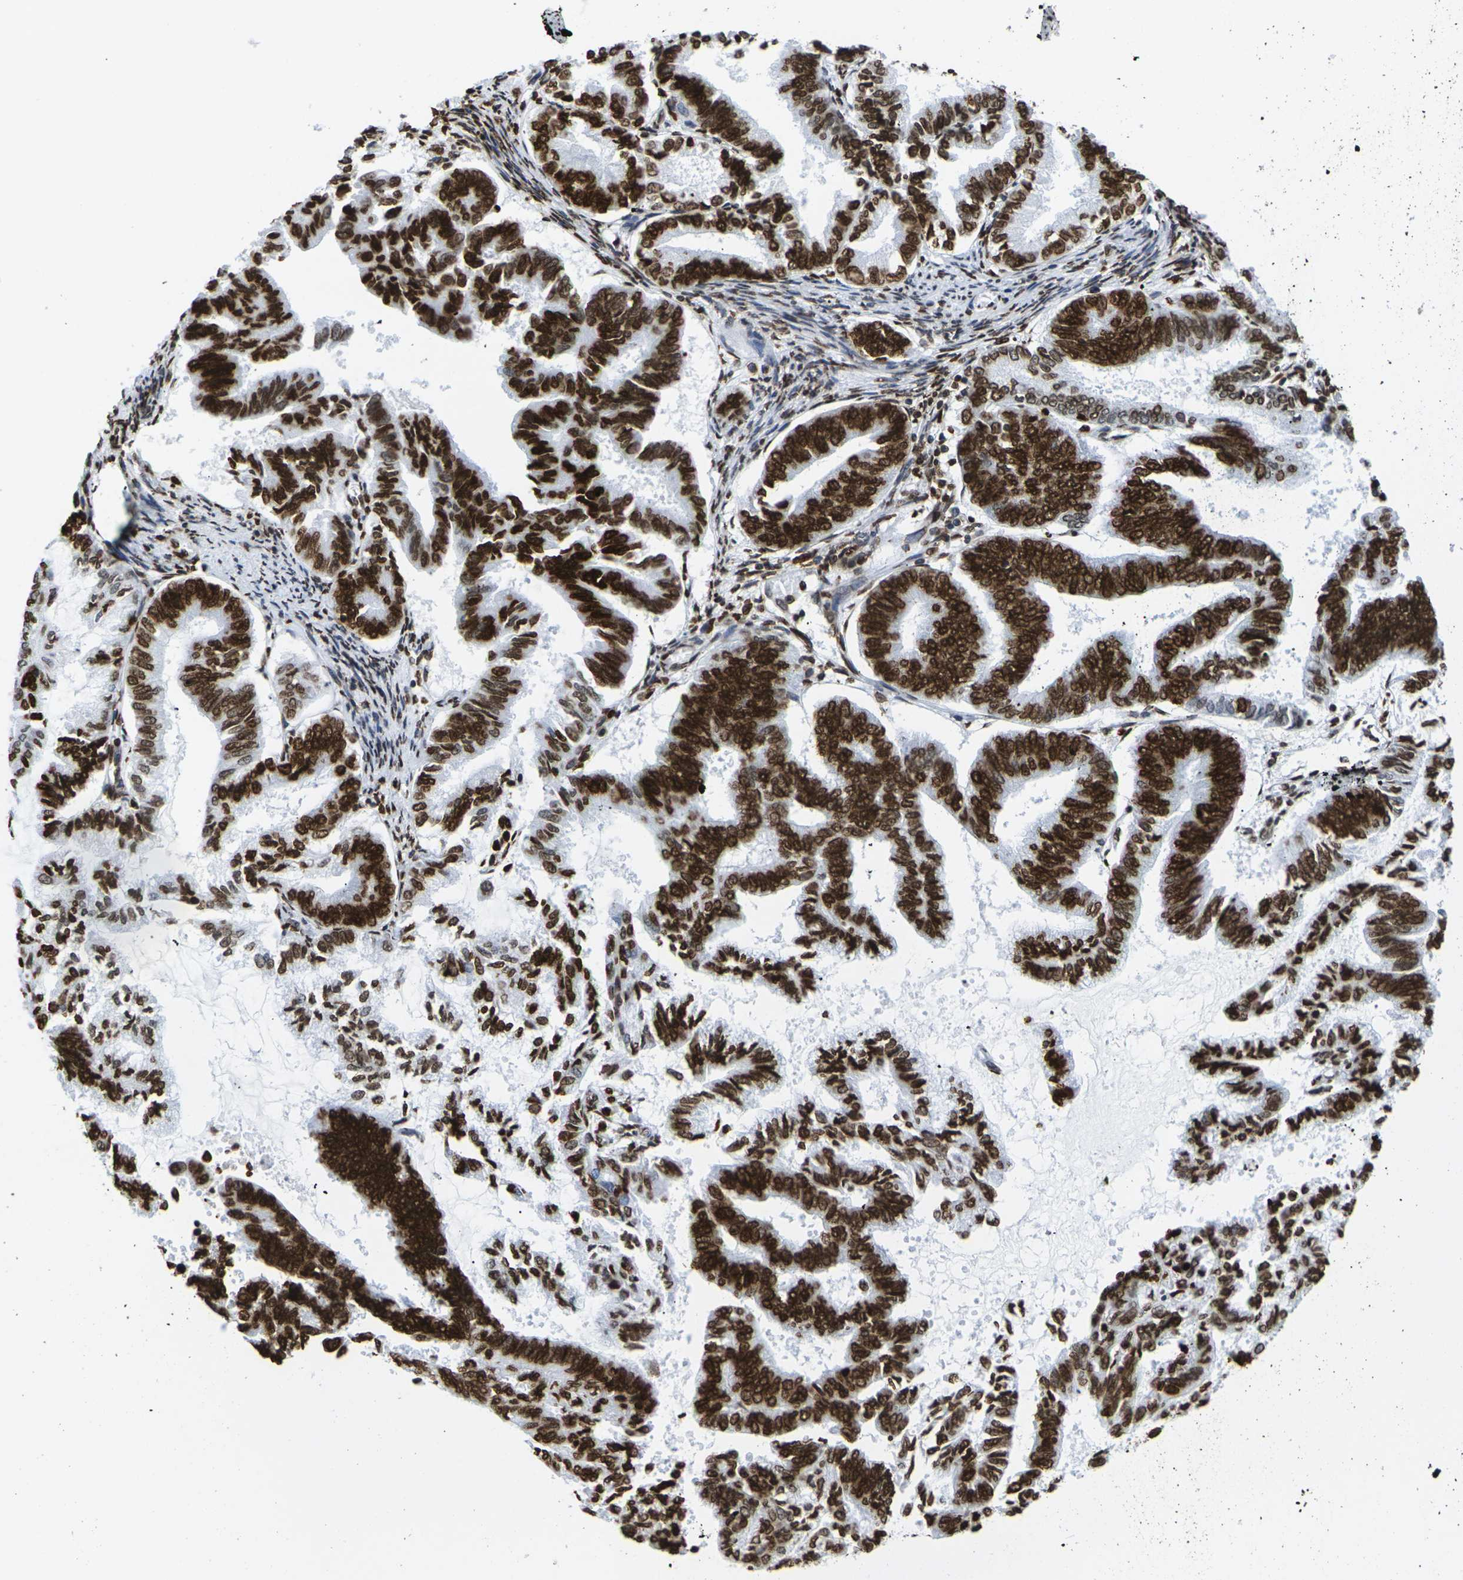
{"staining": {"intensity": "strong", "quantity": ">75%", "location": "cytoplasmic/membranous,nuclear"}, "tissue": "endometrial cancer", "cell_type": "Tumor cells", "image_type": "cancer", "snomed": [{"axis": "morphology", "description": "Adenocarcinoma, NOS"}, {"axis": "topography", "description": "Endometrium"}], "caption": "A brown stain highlights strong cytoplasmic/membranous and nuclear expression of a protein in human endometrial cancer tumor cells.", "gene": "H2AC21", "patient": {"sex": "female", "age": 86}}